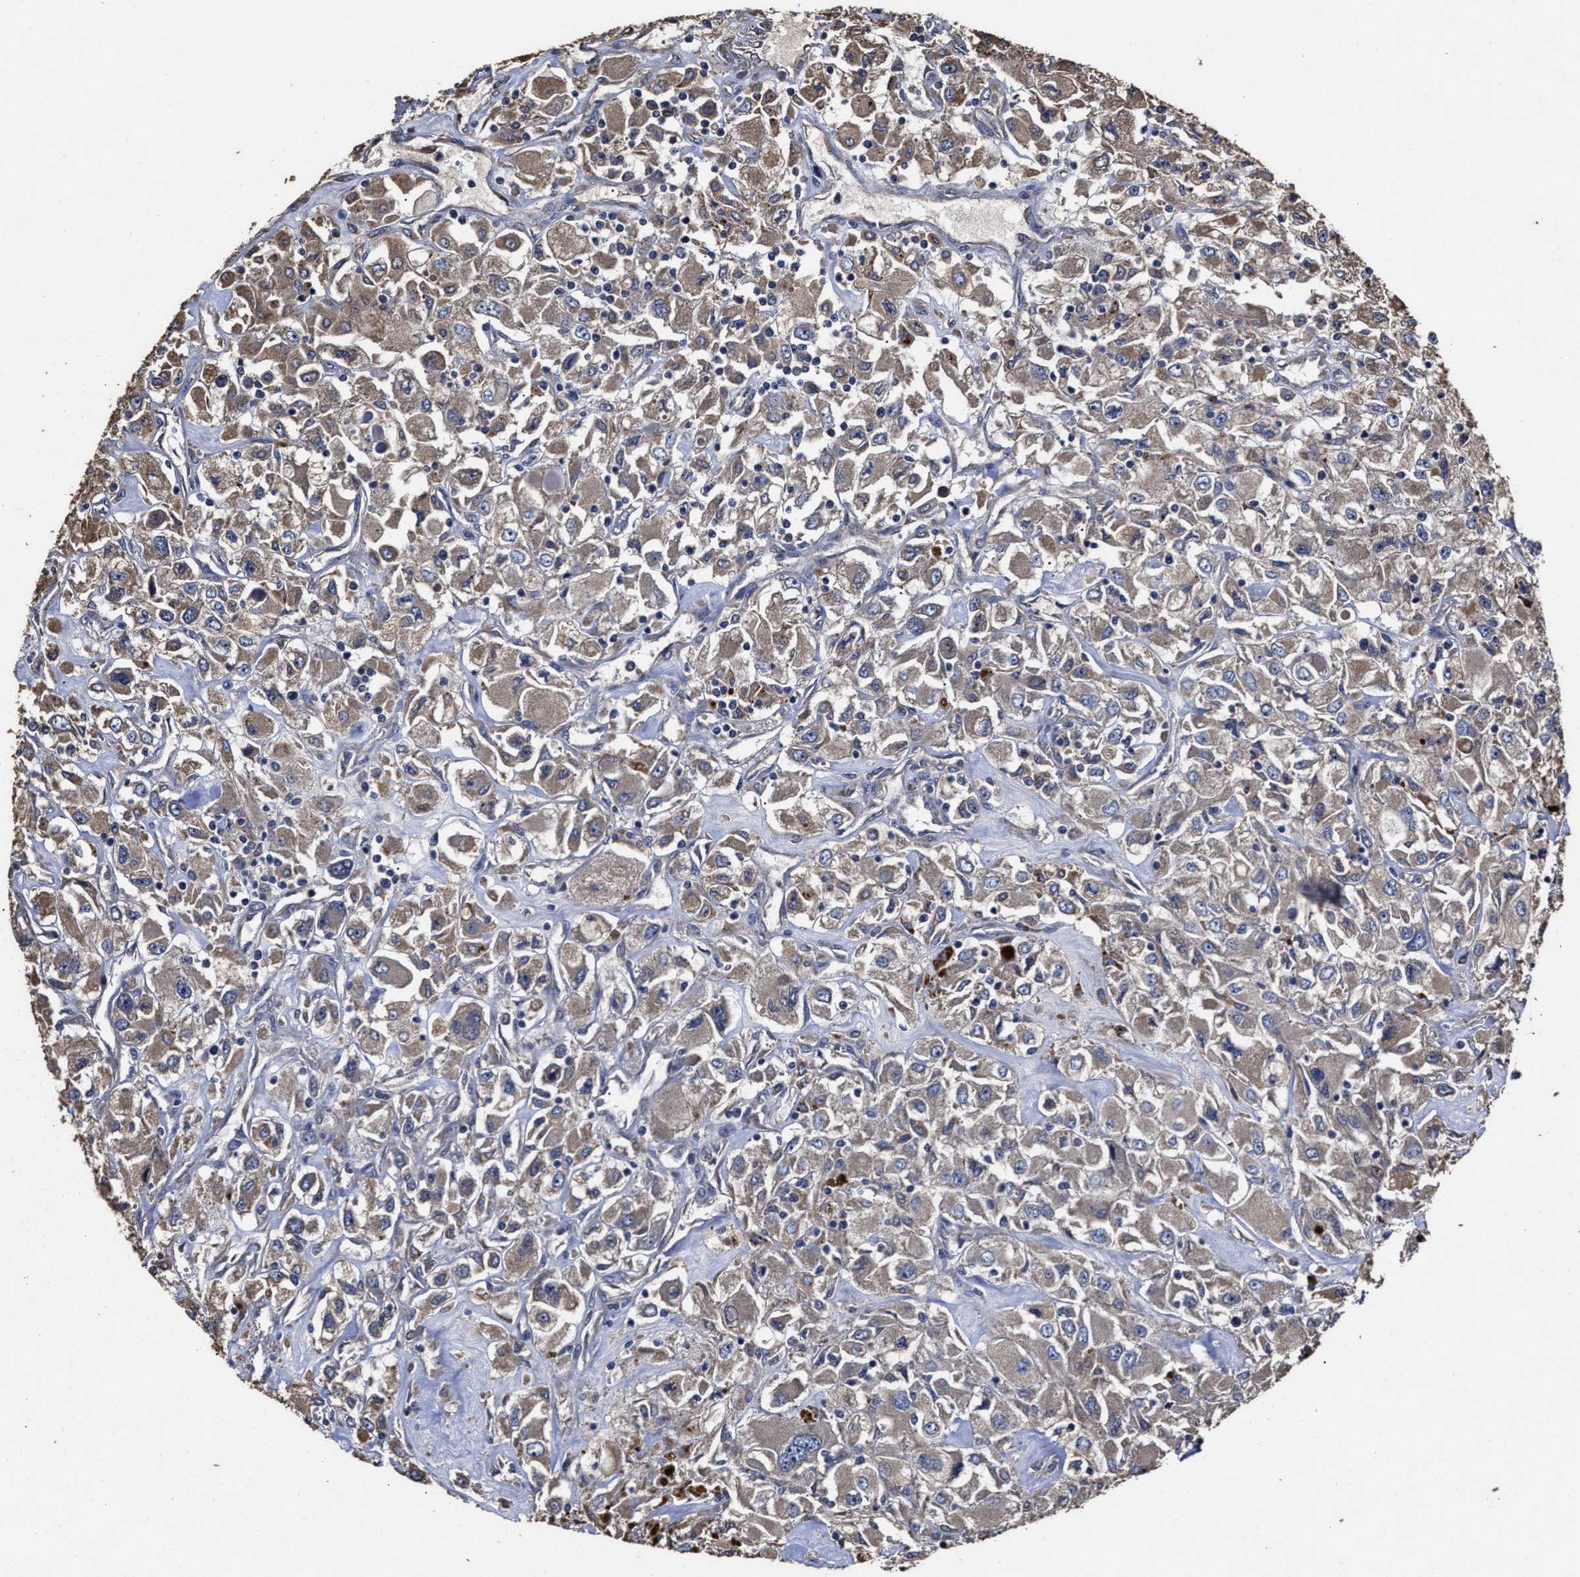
{"staining": {"intensity": "weak", "quantity": ">75%", "location": "cytoplasmic/membranous"}, "tissue": "renal cancer", "cell_type": "Tumor cells", "image_type": "cancer", "snomed": [{"axis": "morphology", "description": "Adenocarcinoma, NOS"}, {"axis": "topography", "description": "Kidney"}], "caption": "IHC staining of adenocarcinoma (renal), which shows low levels of weak cytoplasmic/membranous staining in about >75% of tumor cells indicating weak cytoplasmic/membranous protein staining. The staining was performed using DAB (brown) for protein detection and nuclei were counterstained in hematoxylin (blue).", "gene": "PPM1K", "patient": {"sex": "female", "age": 52}}